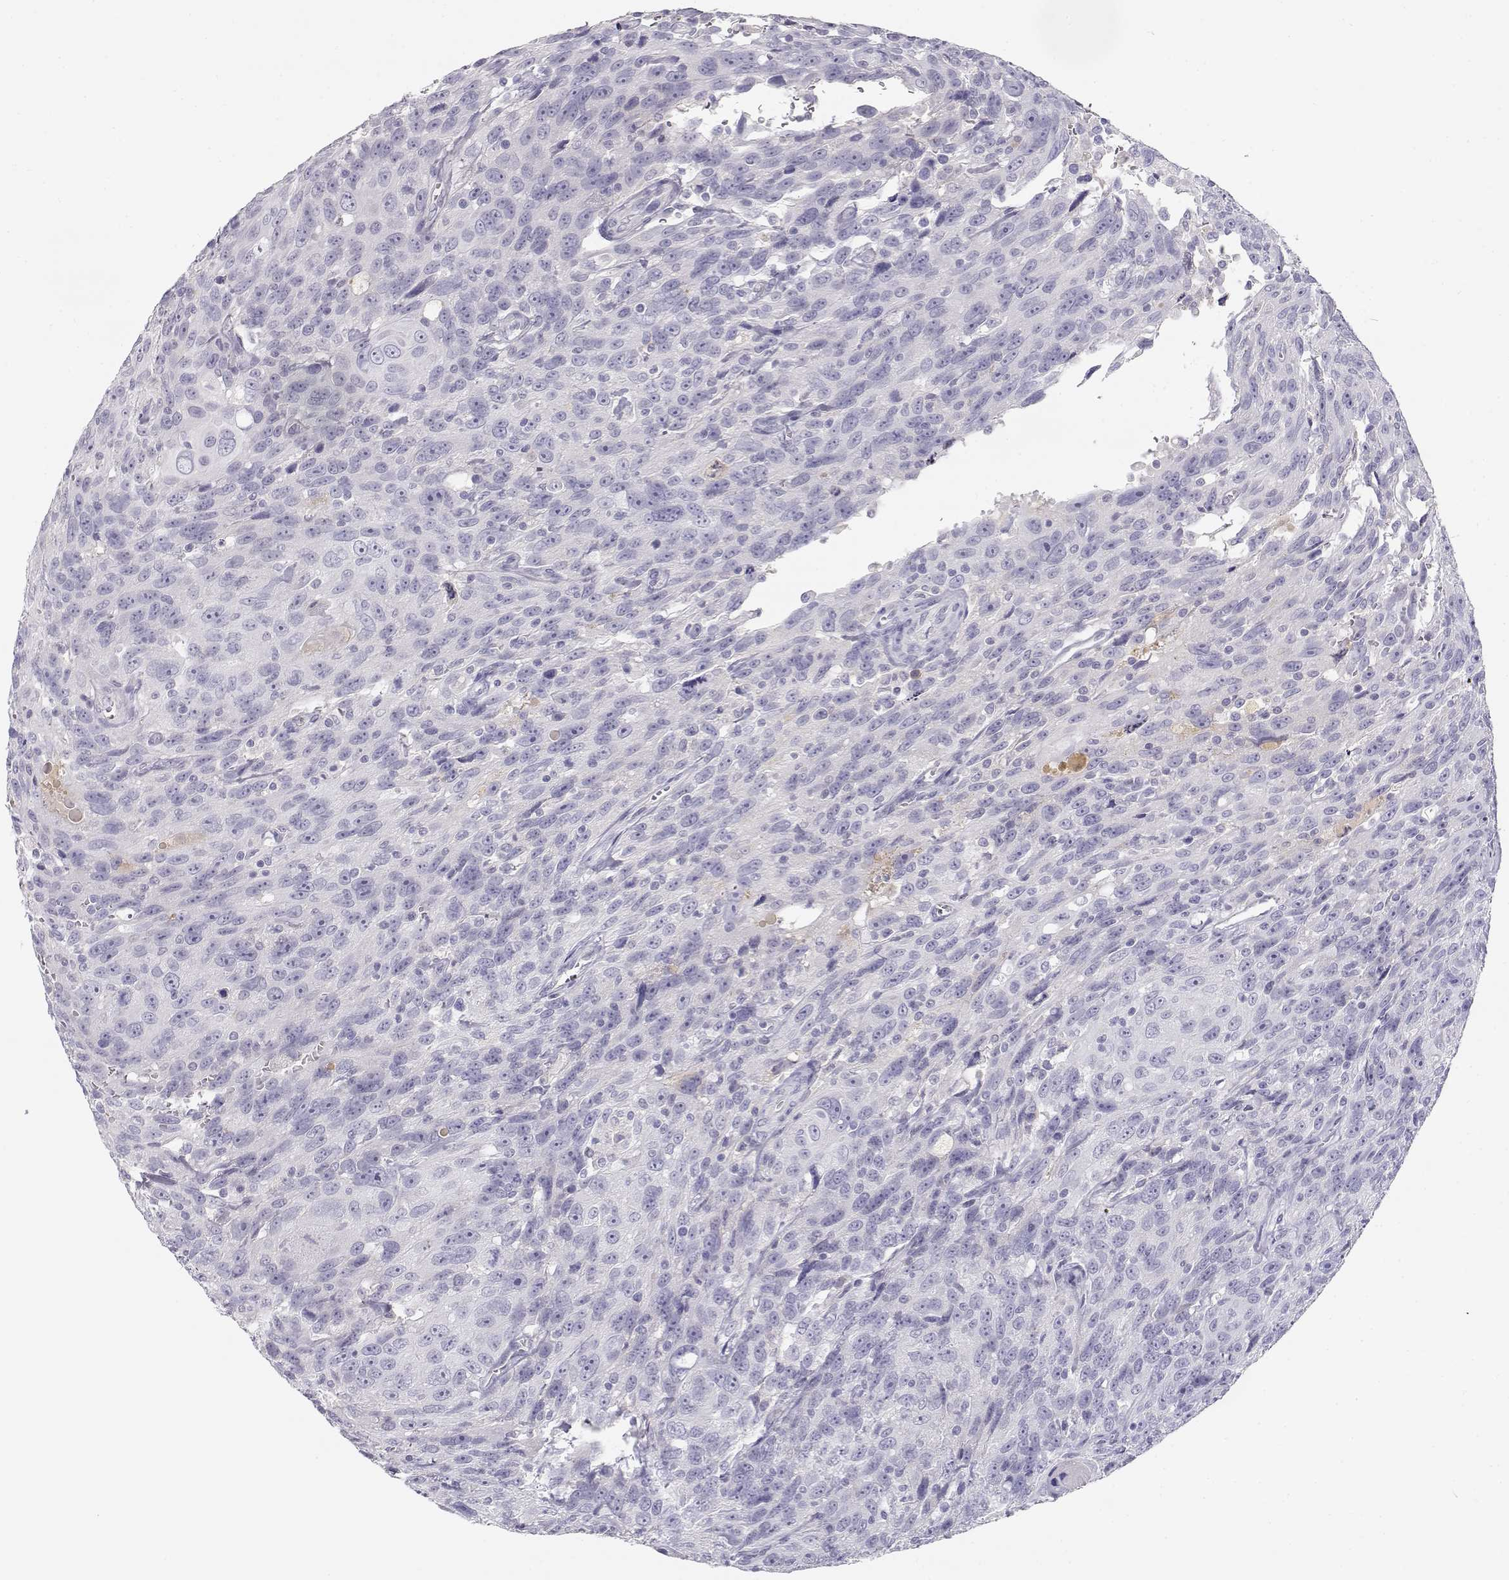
{"staining": {"intensity": "negative", "quantity": "none", "location": "none"}, "tissue": "urothelial cancer", "cell_type": "Tumor cells", "image_type": "cancer", "snomed": [{"axis": "morphology", "description": "Urothelial carcinoma, NOS"}, {"axis": "morphology", "description": "Urothelial carcinoma, High grade"}, {"axis": "topography", "description": "Urinary bladder"}], "caption": "This is an immunohistochemistry (IHC) micrograph of transitional cell carcinoma. There is no expression in tumor cells.", "gene": "SLCO6A1", "patient": {"sex": "female", "age": 73}}